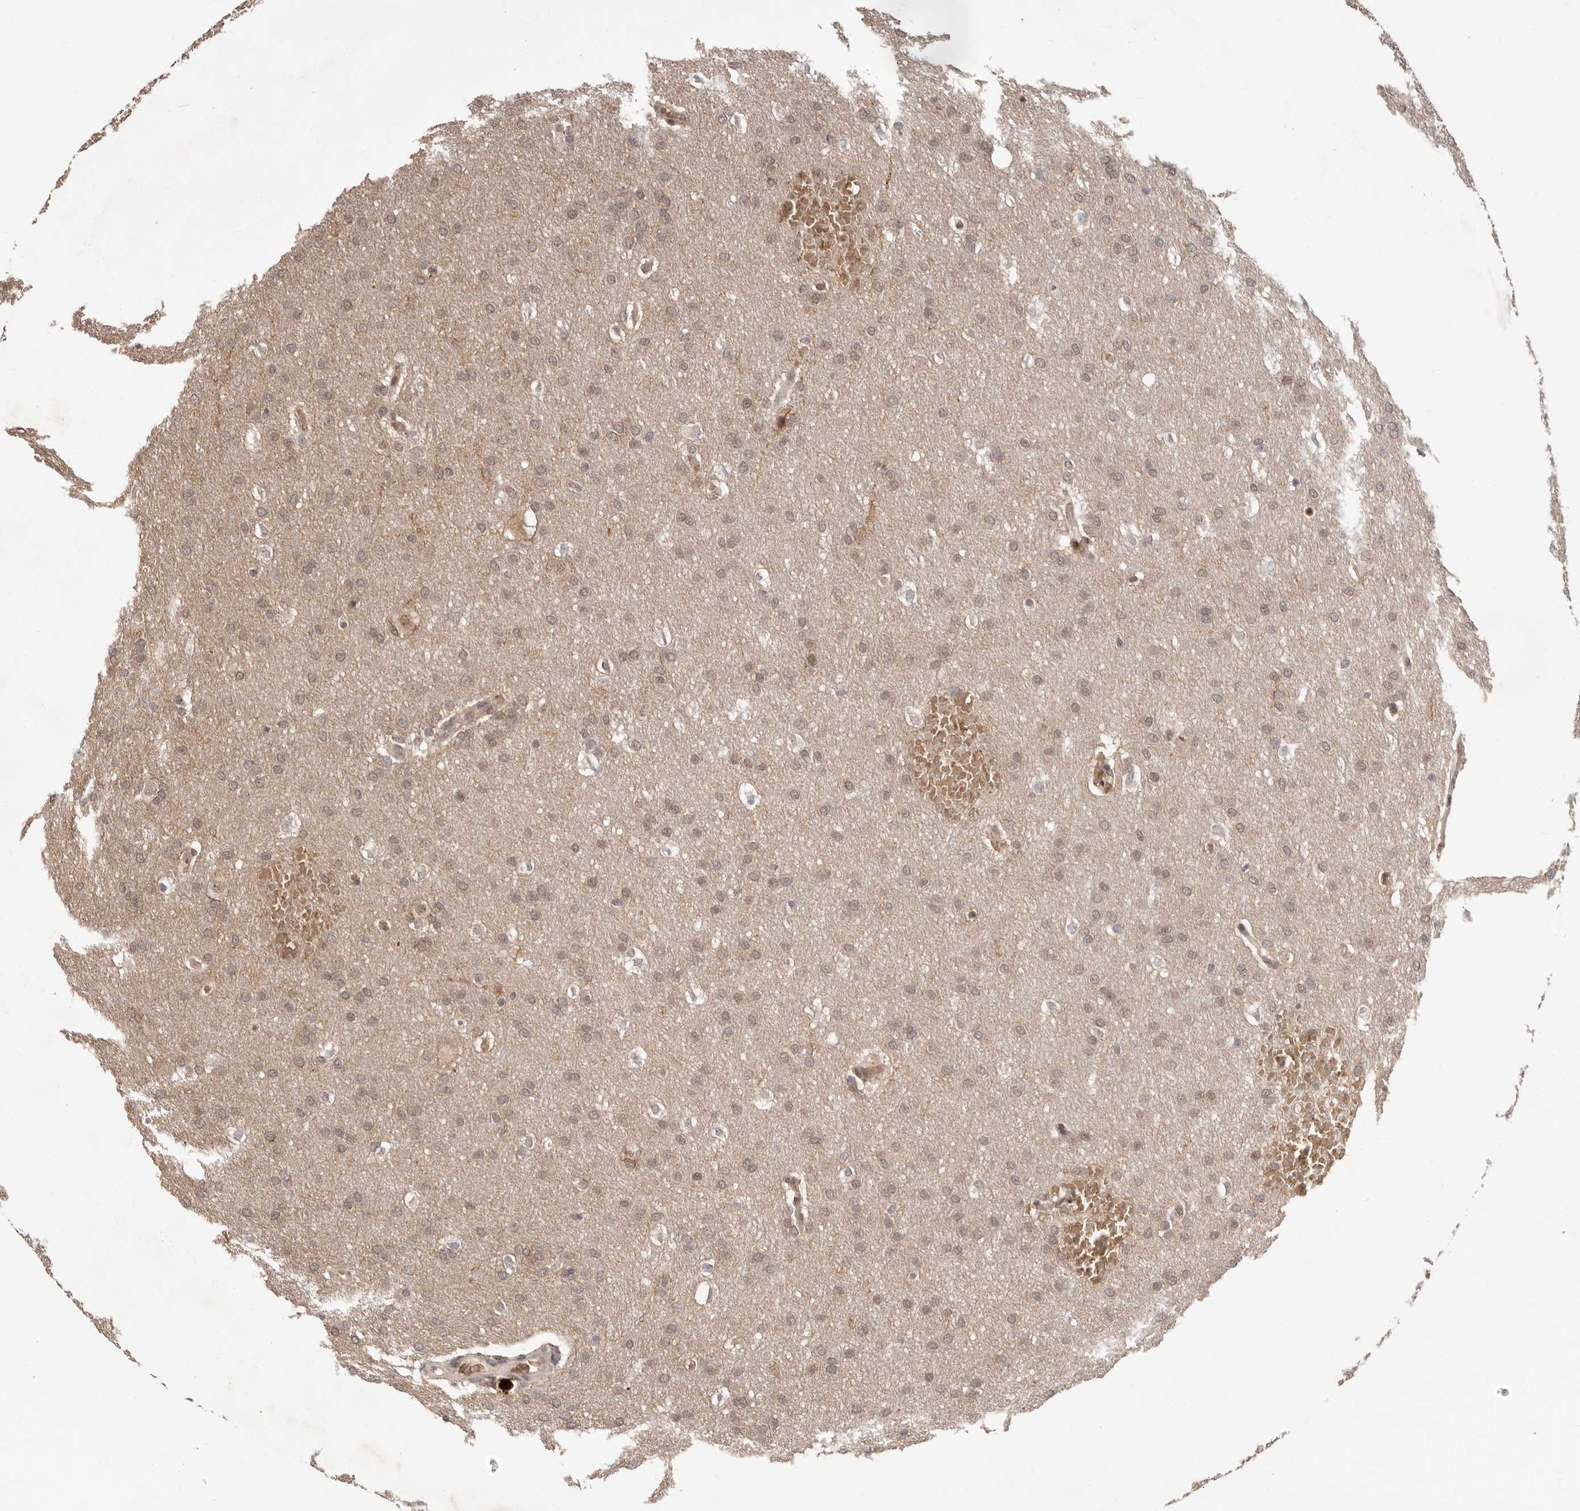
{"staining": {"intensity": "weak", "quantity": ">75%", "location": "cytoplasmic/membranous,nuclear"}, "tissue": "glioma", "cell_type": "Tumor cells", "image_type": "cancer", "snomed": [{"axis": "morphology", "description": "Glioma, malignant, Low grade"}, {"axis": "topography", "description": "Brain"}], "caption": "Malignant glioma (low-grade) stained for a protein (brown) exhibits weak cytoplasmic/membranous and nuclear positive staining in about >75% of tumor cells.", "gene": "NCOA3", "patient": {"sex": "female", "age": 37}}